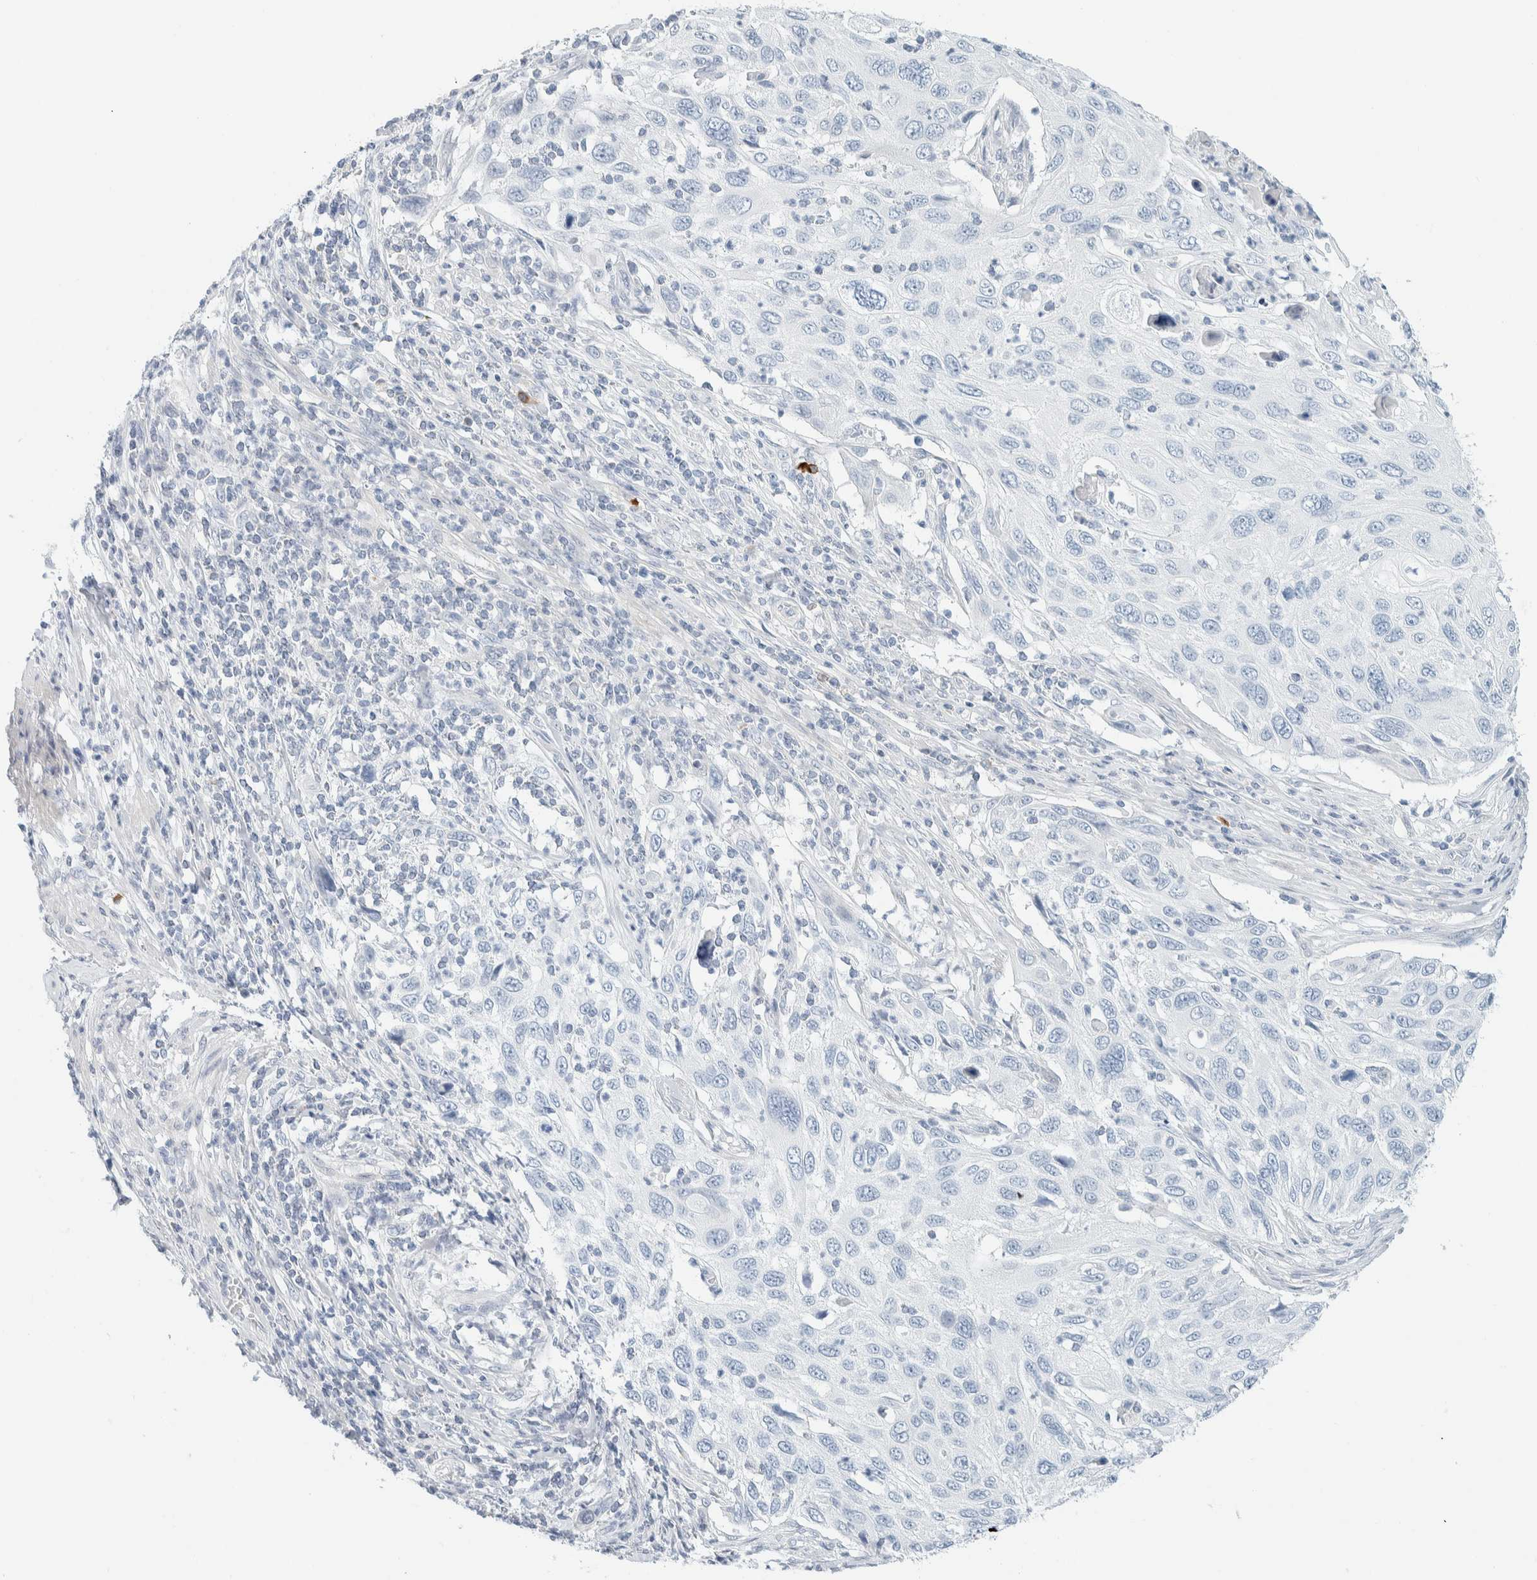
{"staining": {"intensity": "negative", "quantity": "none", "location": "none"}, "tissue": "cervical cancer", "cell_type": "Tumor cells", "image_type": "cancer", "snomed": [{"axis": "morphology", "description": "Squamous cell carcinoma, NOS"}, {"axis": "topography", "description": "Cervix"}], "caption": "Tumor cells show no significant protein positivity in cervical cancer (squamous cell carcinoma).", "gene": "ARHGAP27", "patient": {"sex": "female", "age": 70}}